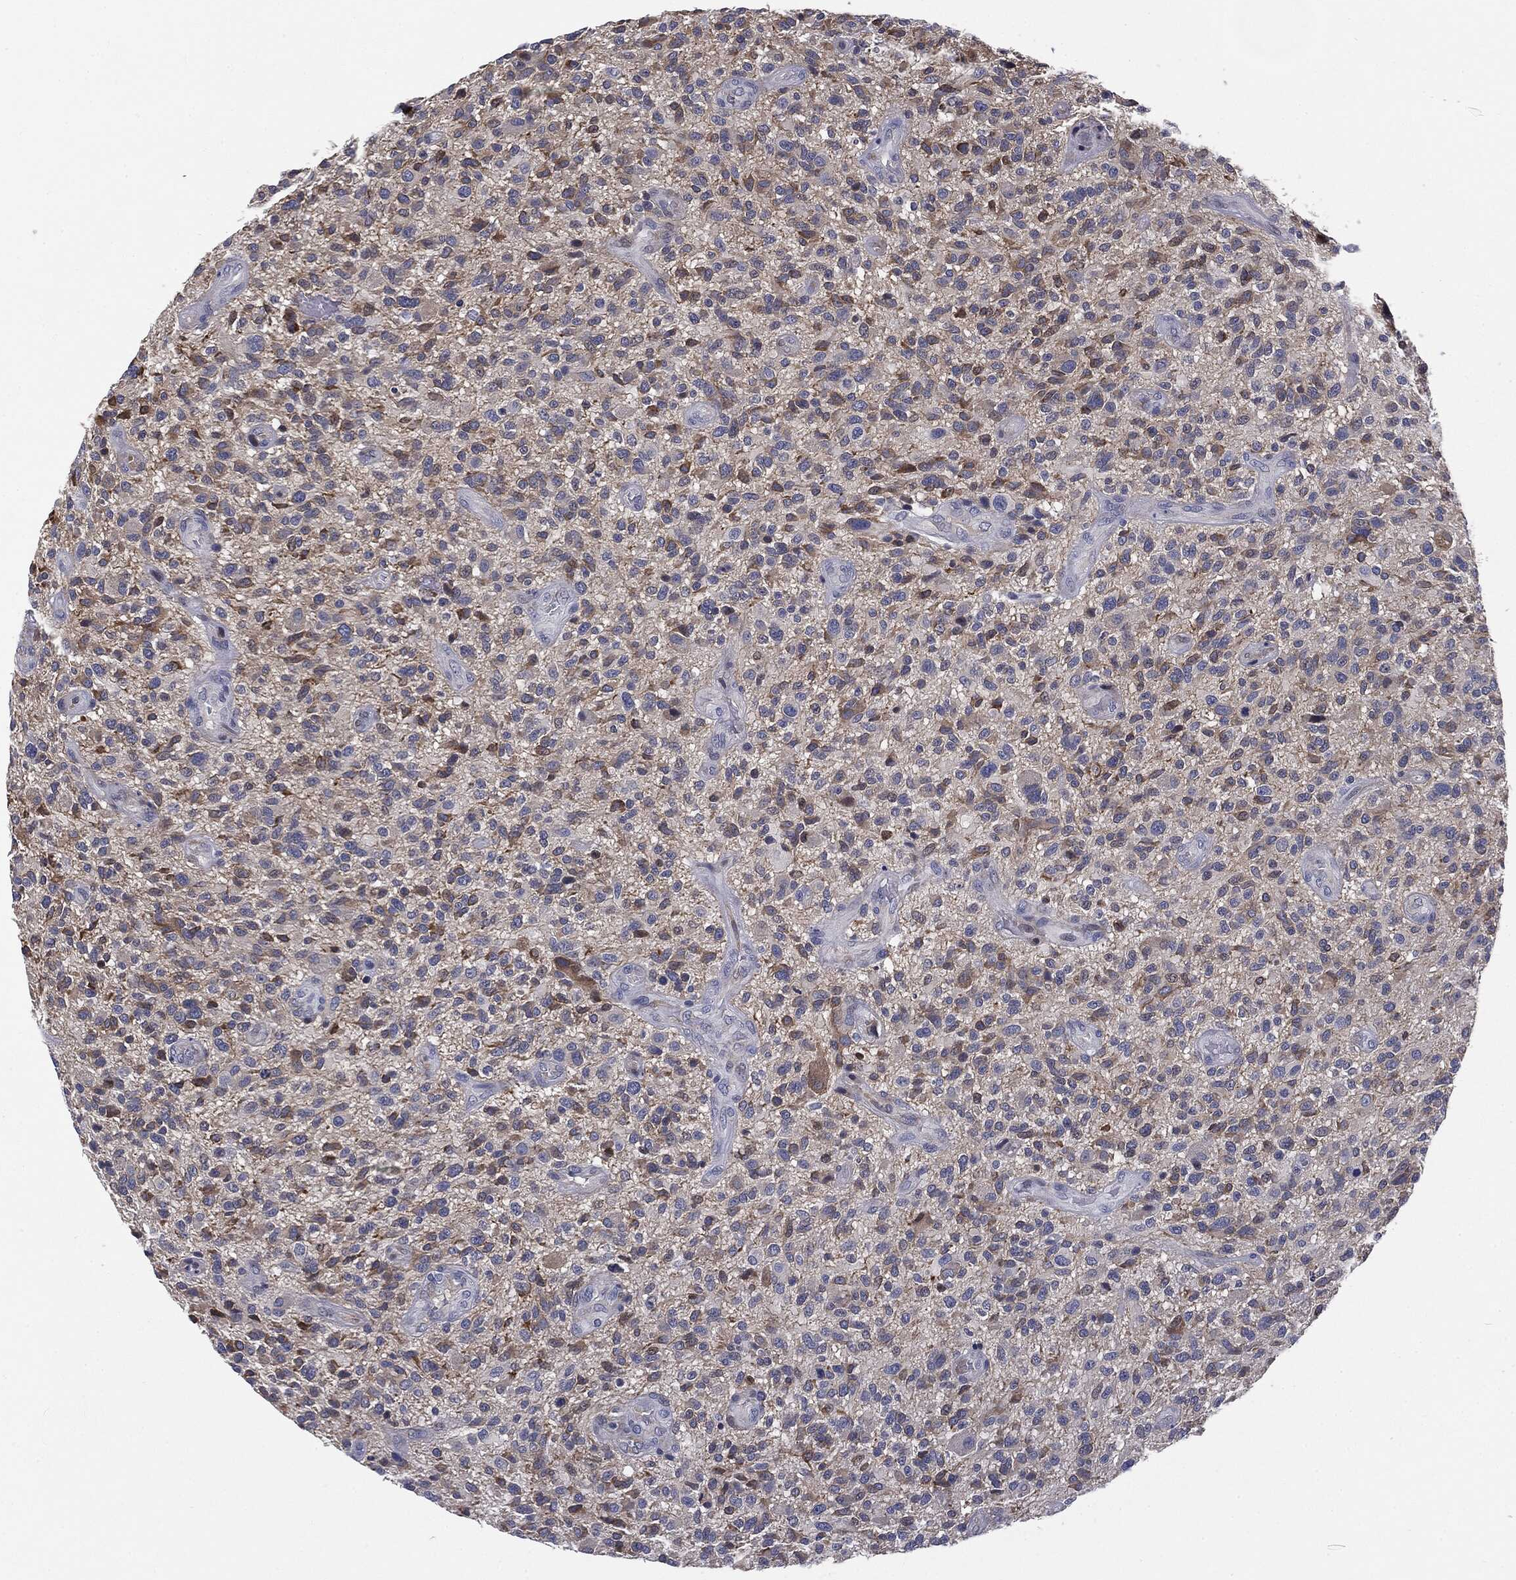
{"staining": {"intensity": "weak", "quantity": "25%-75%", "location": "cytoplasmic/membranous"}, "tissue": "glioma", "cell_type": "Tumor cells", "image_type": "cancer", "snomed": [{"axis": "morphology", "description": "Glioma, malignant, High grade"}, {"axis": "topography", "description": "Brain"}], "caption": "DAB (3,3'-diaminobenzidine) immunohistochemical staining of human high-grade glioma (malignant) exhibits weak cytoplasmic/membranous protein staining in about 25%-75% of tumor cells. (Stains: DAB in brown, nuclei in blue, Microscopy: brightfield microscopy at high magnification).", "gene": "KRT5", "patient": {"sex": "male", "age": 47}}